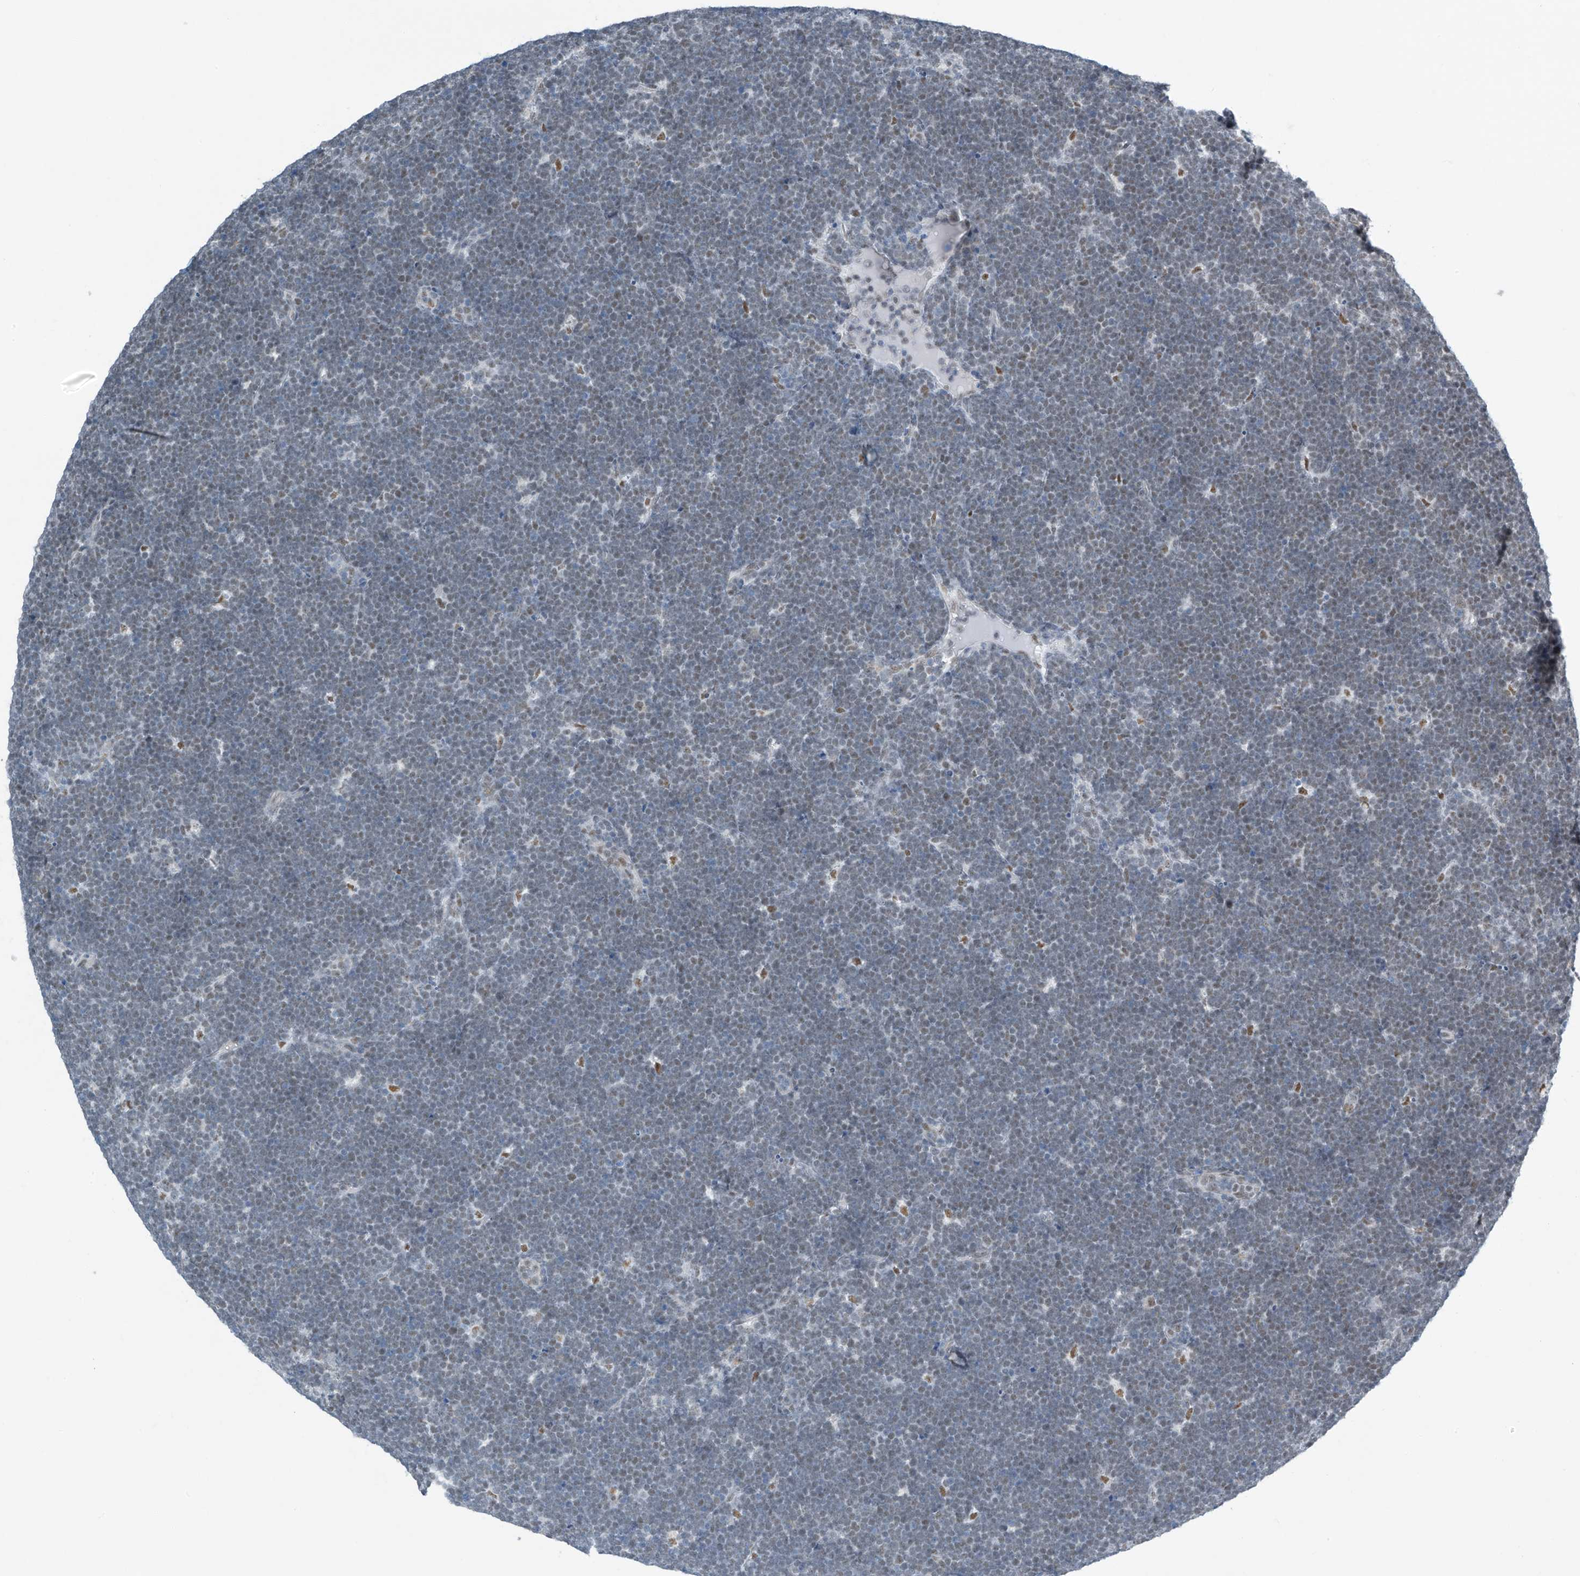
{"staining": {"intensity": "weak", "quantity": "25%-75%", "location": "nuclear"}, "tissue": "lymphoma", "cell_type": "Tumor cells", "image_type": "cancer", "snomed": [{"axis": "morphology", "description": "Malignant lymphoma, non-Hodgkin's type, High grade"}, {"axis": "topography", "description": "Lymph node"}], "caption": "Tumor cells show low levels of weak nuclear staining in approximately 25%-75% of cells in lymphoma.", "gene": "TAF8", "patient": {"sex": "male", "age": 13}}